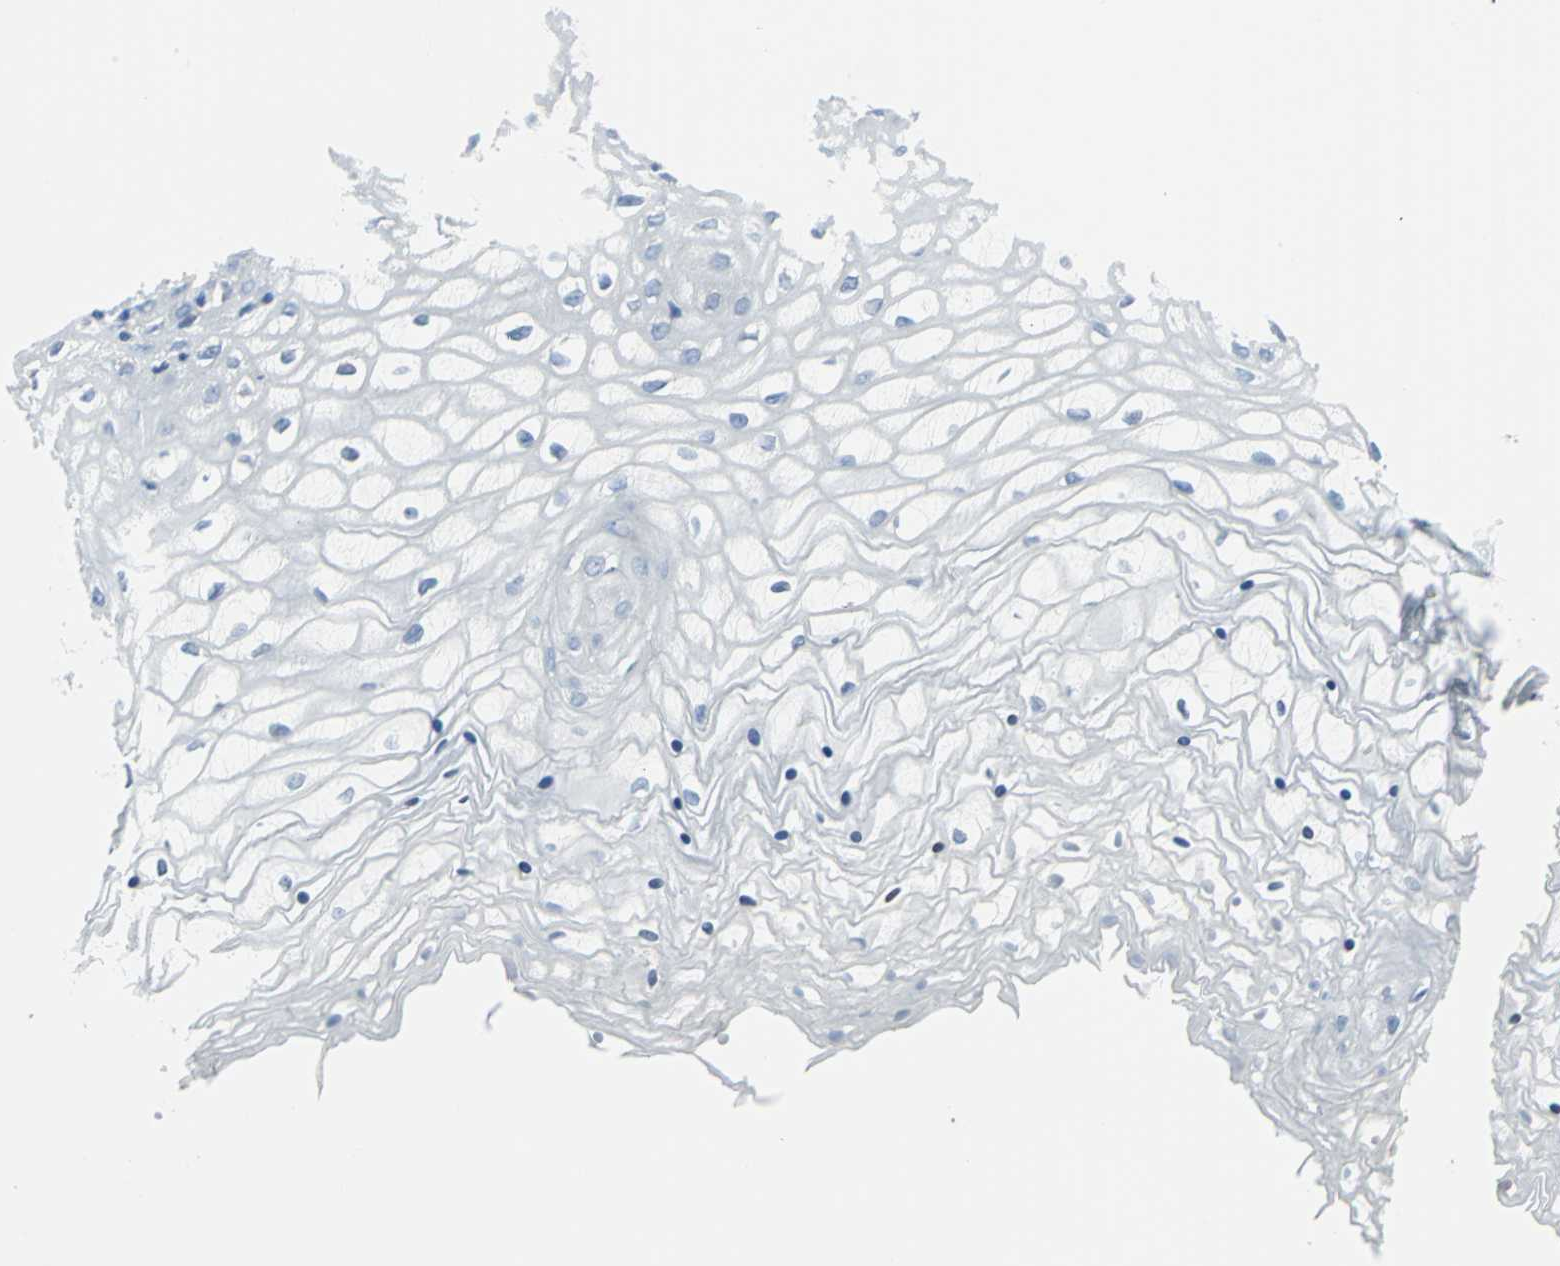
{"staining": {"intensity": "negative", "quantity": "none", "location": "none"}, "tissue": "vagina", "cell_type": "Squamous epithelial cells", "image_type": "normal", "snomed": [{"axis": "morphology", "description": "Normal tissue, NOS"}, {"axis": "topography", "description": "Vagina"}], "caption": "Immunohistochemical staining of benign vagina displays no significant staining in squamous epithelial cells. (DAB (3,3'-diaminobenzidine) immunohistochemistry with hematoxylin counter stain).", "gene": "DNAI2", "patient": {"sex": "female", "age": 34}}